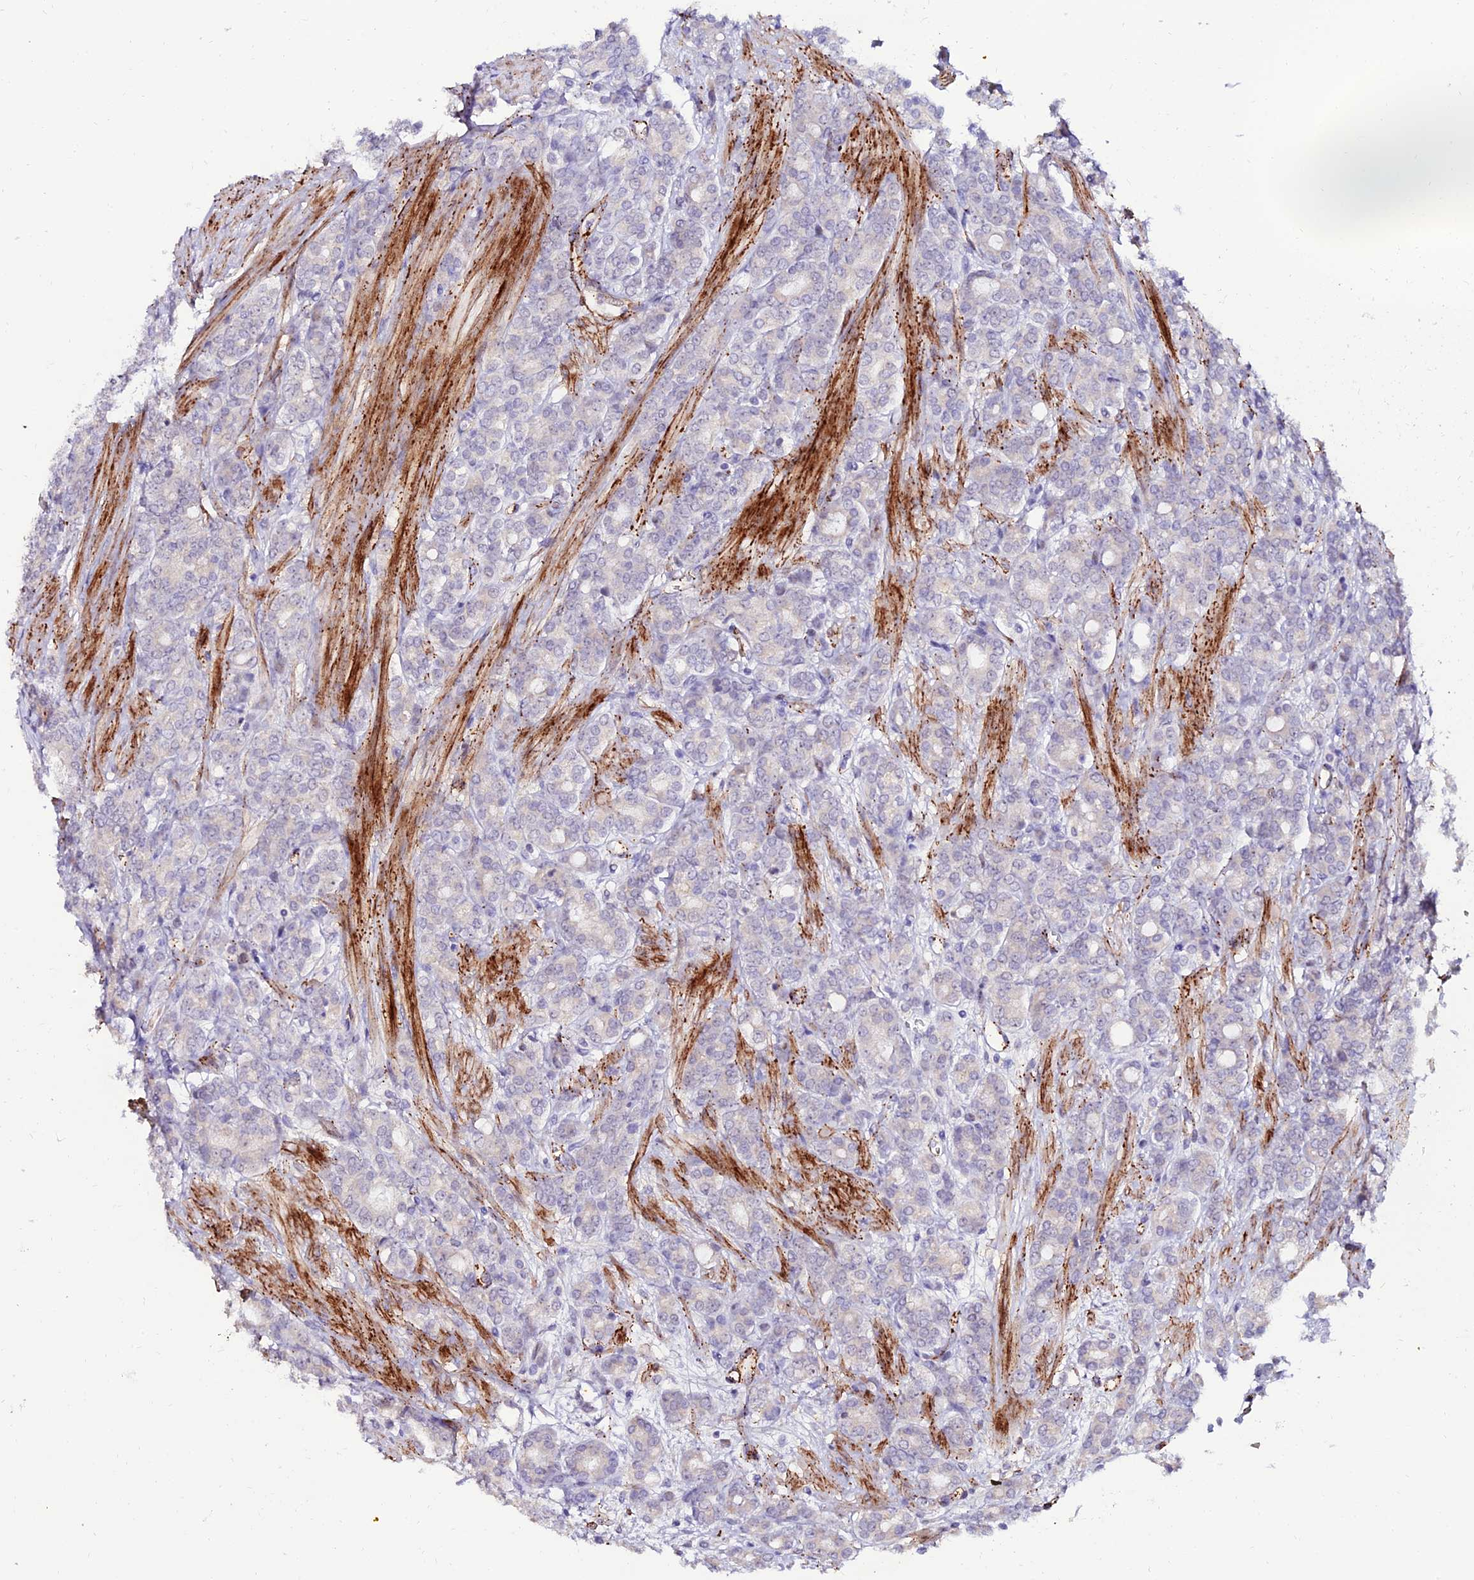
{"staining": {"intensity": "negative", "quantity": "none", "location": "none"}, "tissue": "prostate cancer", "cell_type": "Tumor cells", "image_type": "cancer", "snomed": [{"axis": "morphology", "description": "Adenocarcinoma, High grade"}, {"axis": "topography", "description": "Prostate"}], "caption": "DAB (3,3'-diaminobenzidine) immunohistochemical staining of human adenocarcinoma (high-grade) (prostate) exhibits no significant expression in tumor cells.", "gene": "ALDH3B2", "patient": {"sex": "male", "age": 62}}